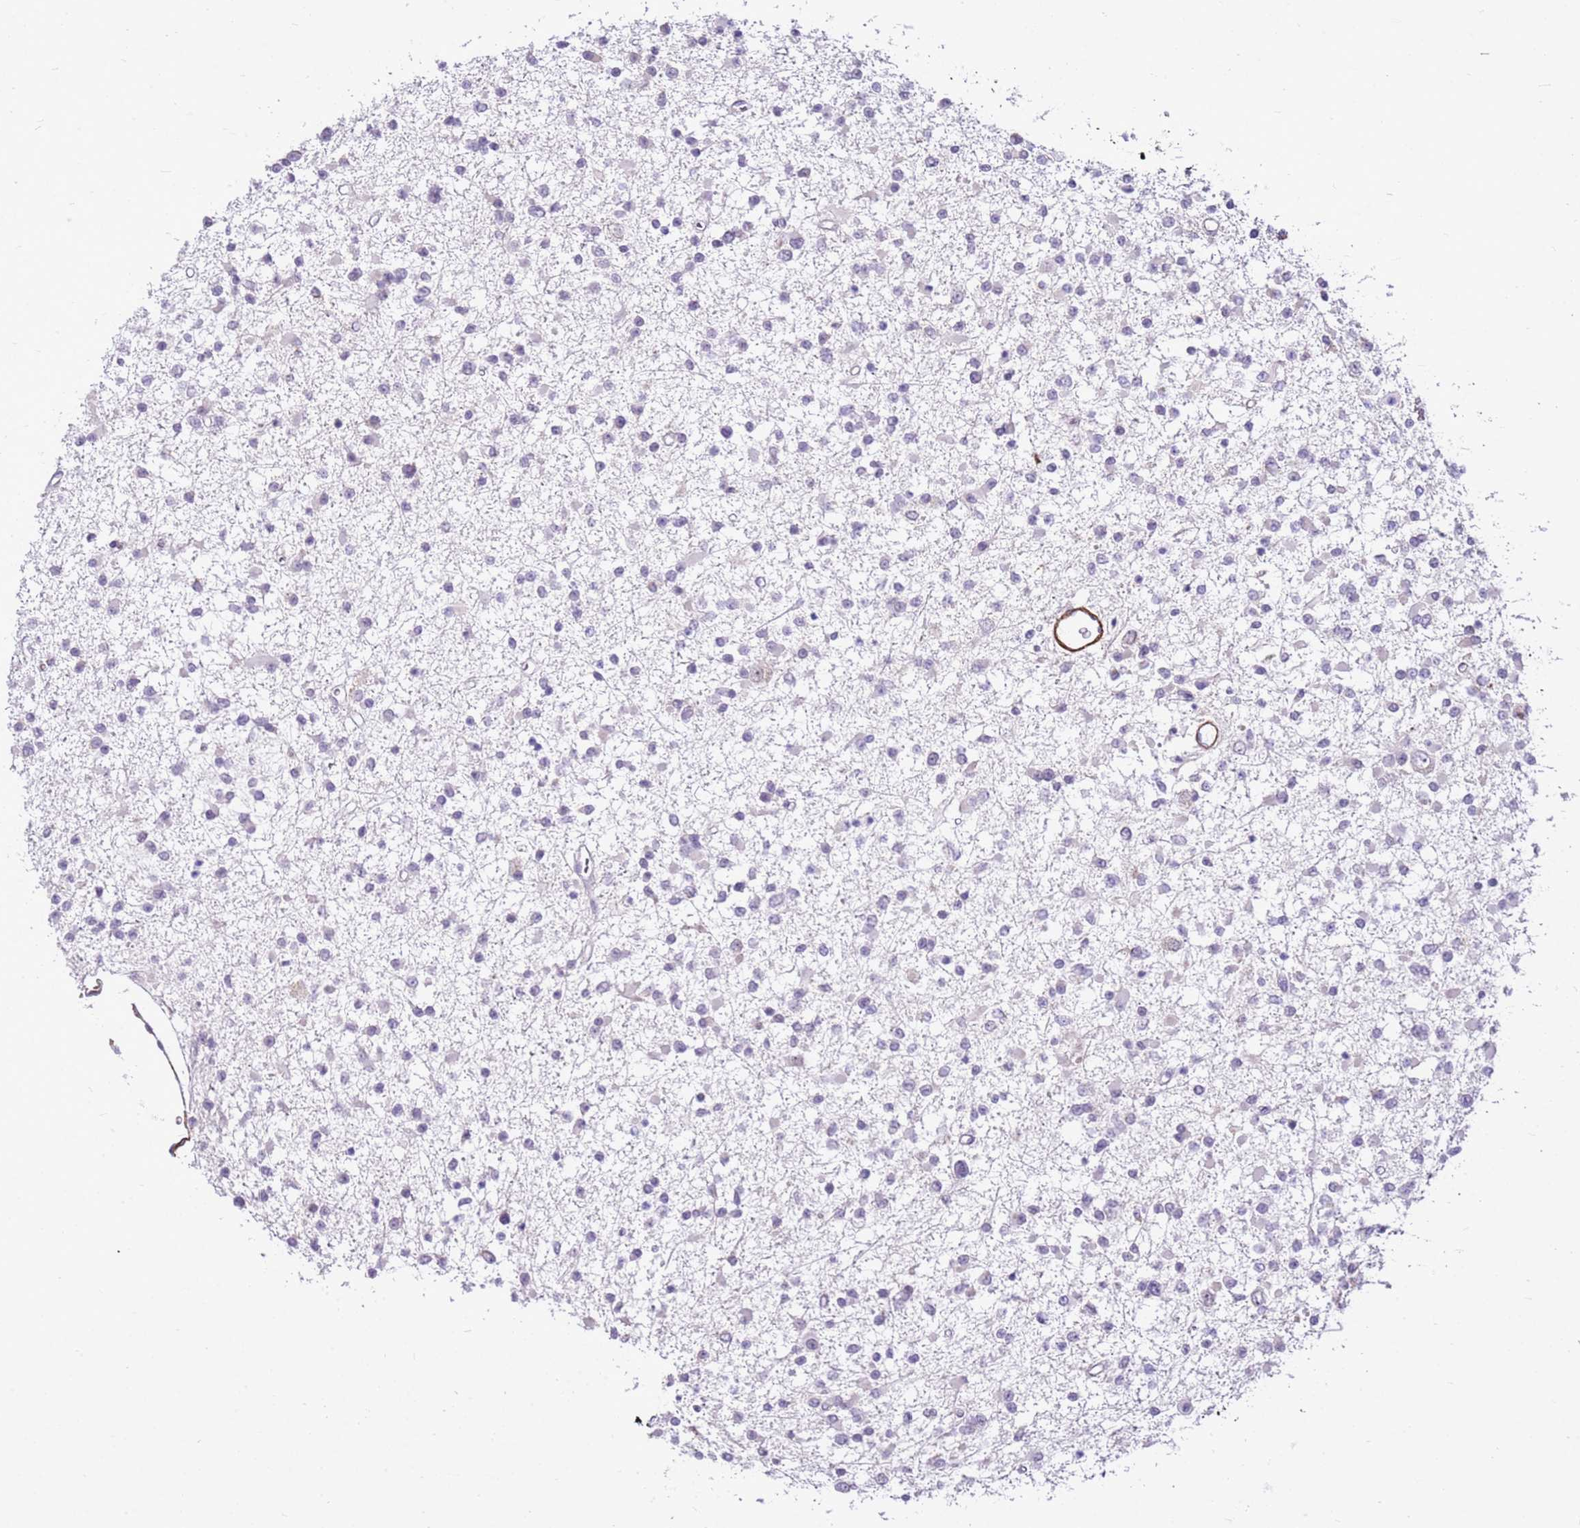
{"staining": {"intensity": "negative", "quantity": "none", "location": "none"}, "tissue": "glioma", "cell_type": "Tumor cells", "image_type": "cancer", "snomed": [{"axis": "morphology", "description": "Glioma, malignant, Low grade"}, {"axis": "topography", "description": "Brain"}], "caption": "This is an IHC photomicrograph of human malignant glioma (low-grade). There is no positivity in tumor cells.", "gene": "SMIM4", "patient": {"sex": "female", "age": 22}}